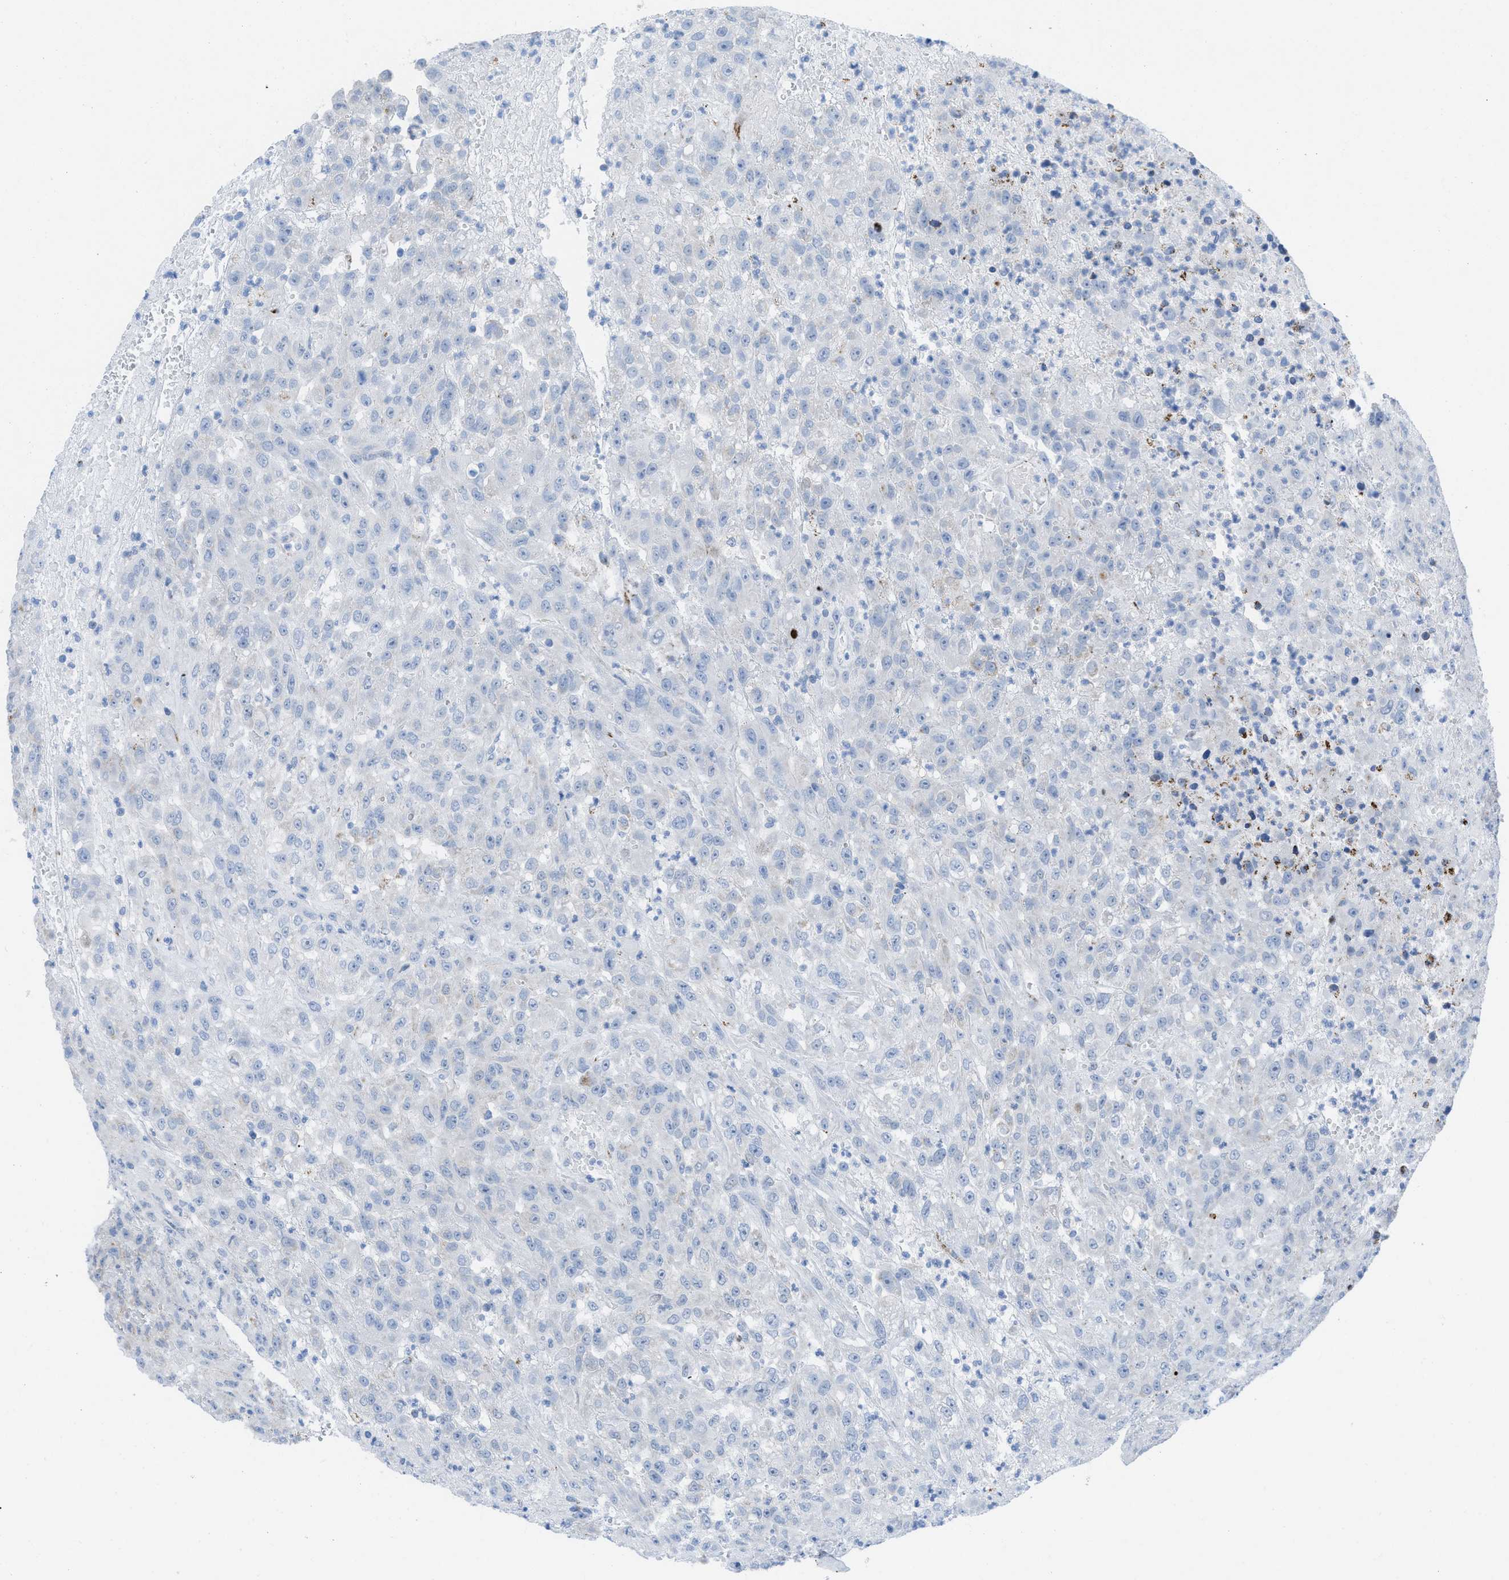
{"staining": {"intensity": "negative", "quantity": "none", "location": "none"}, "tissue": "urothelial cancer", "cell_type": "Tumor cells", "image_type": "cancer", "snomed": [{"axis": "morphology", "description": "Urothelial carcinoma, High grade"}, {"axis": "topography", "description": "Urinary bladder"}], "caption": "High magnification brightfield microscopy of urothelial cancer stained with DAB (brown) and counterstained with hematoxylin (blue): tumor cells show no significant staining.", "gene": "RBBP9", "patient": {"sex": "male", "age": 46}}